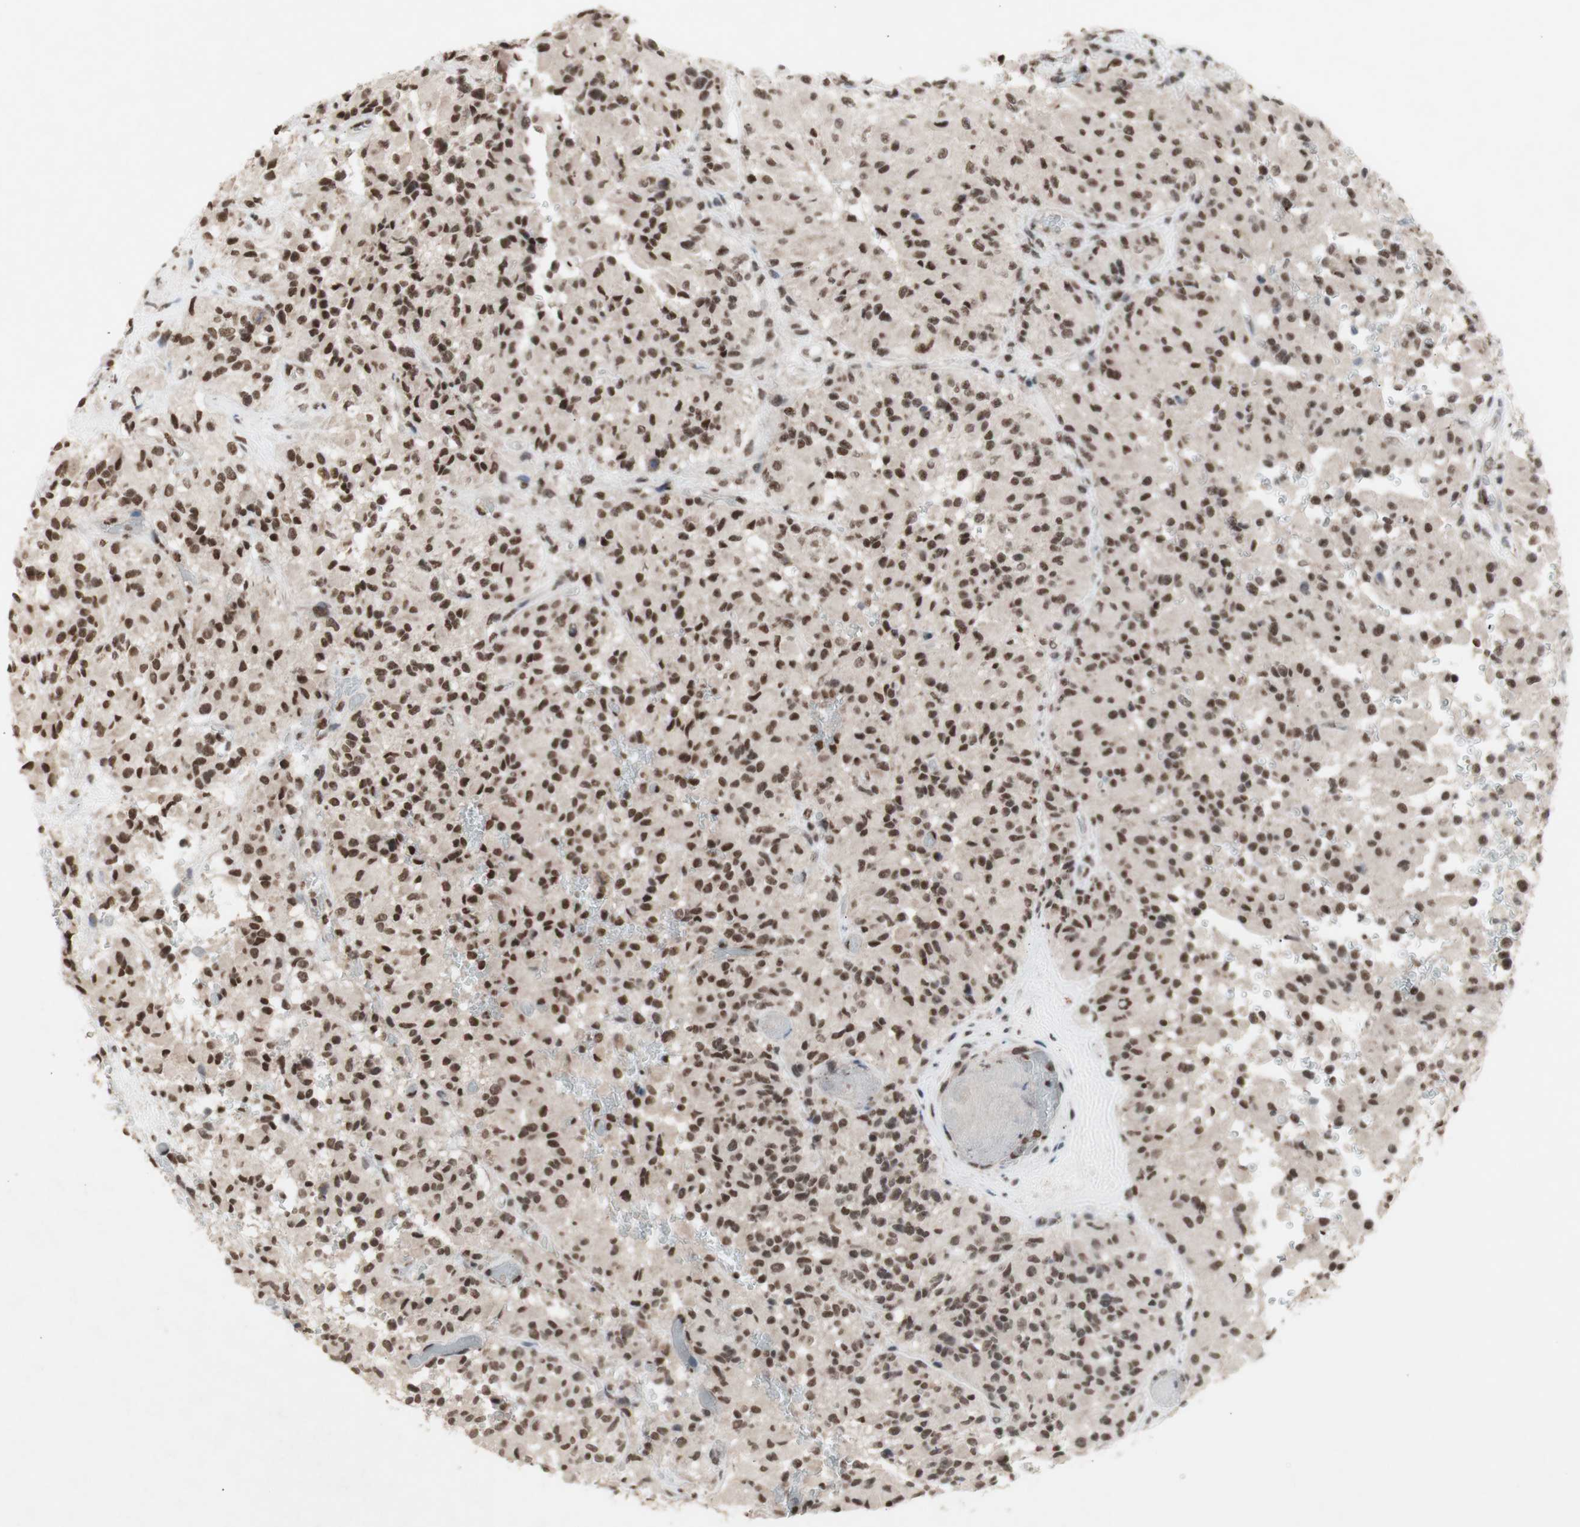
{"staining": {"intensity": "moderate", "quantity": ">75%", "location": "nuclear"}, "tissue": "glioma", "cell_type": "Tumor cells", "image_type": "cancer", "snomed": [{"axis": "morphology", "description": "Glioma, malignant, High grade"}, {"axis": "topography", "description": "Brain"}], "caption": "Protein expression analysis of human glioma reveals moderate nuclear staining in approximately >75% of tumor cells.", "gene": "SFPQ", "patient": {"sex": "male", "age": 71}}